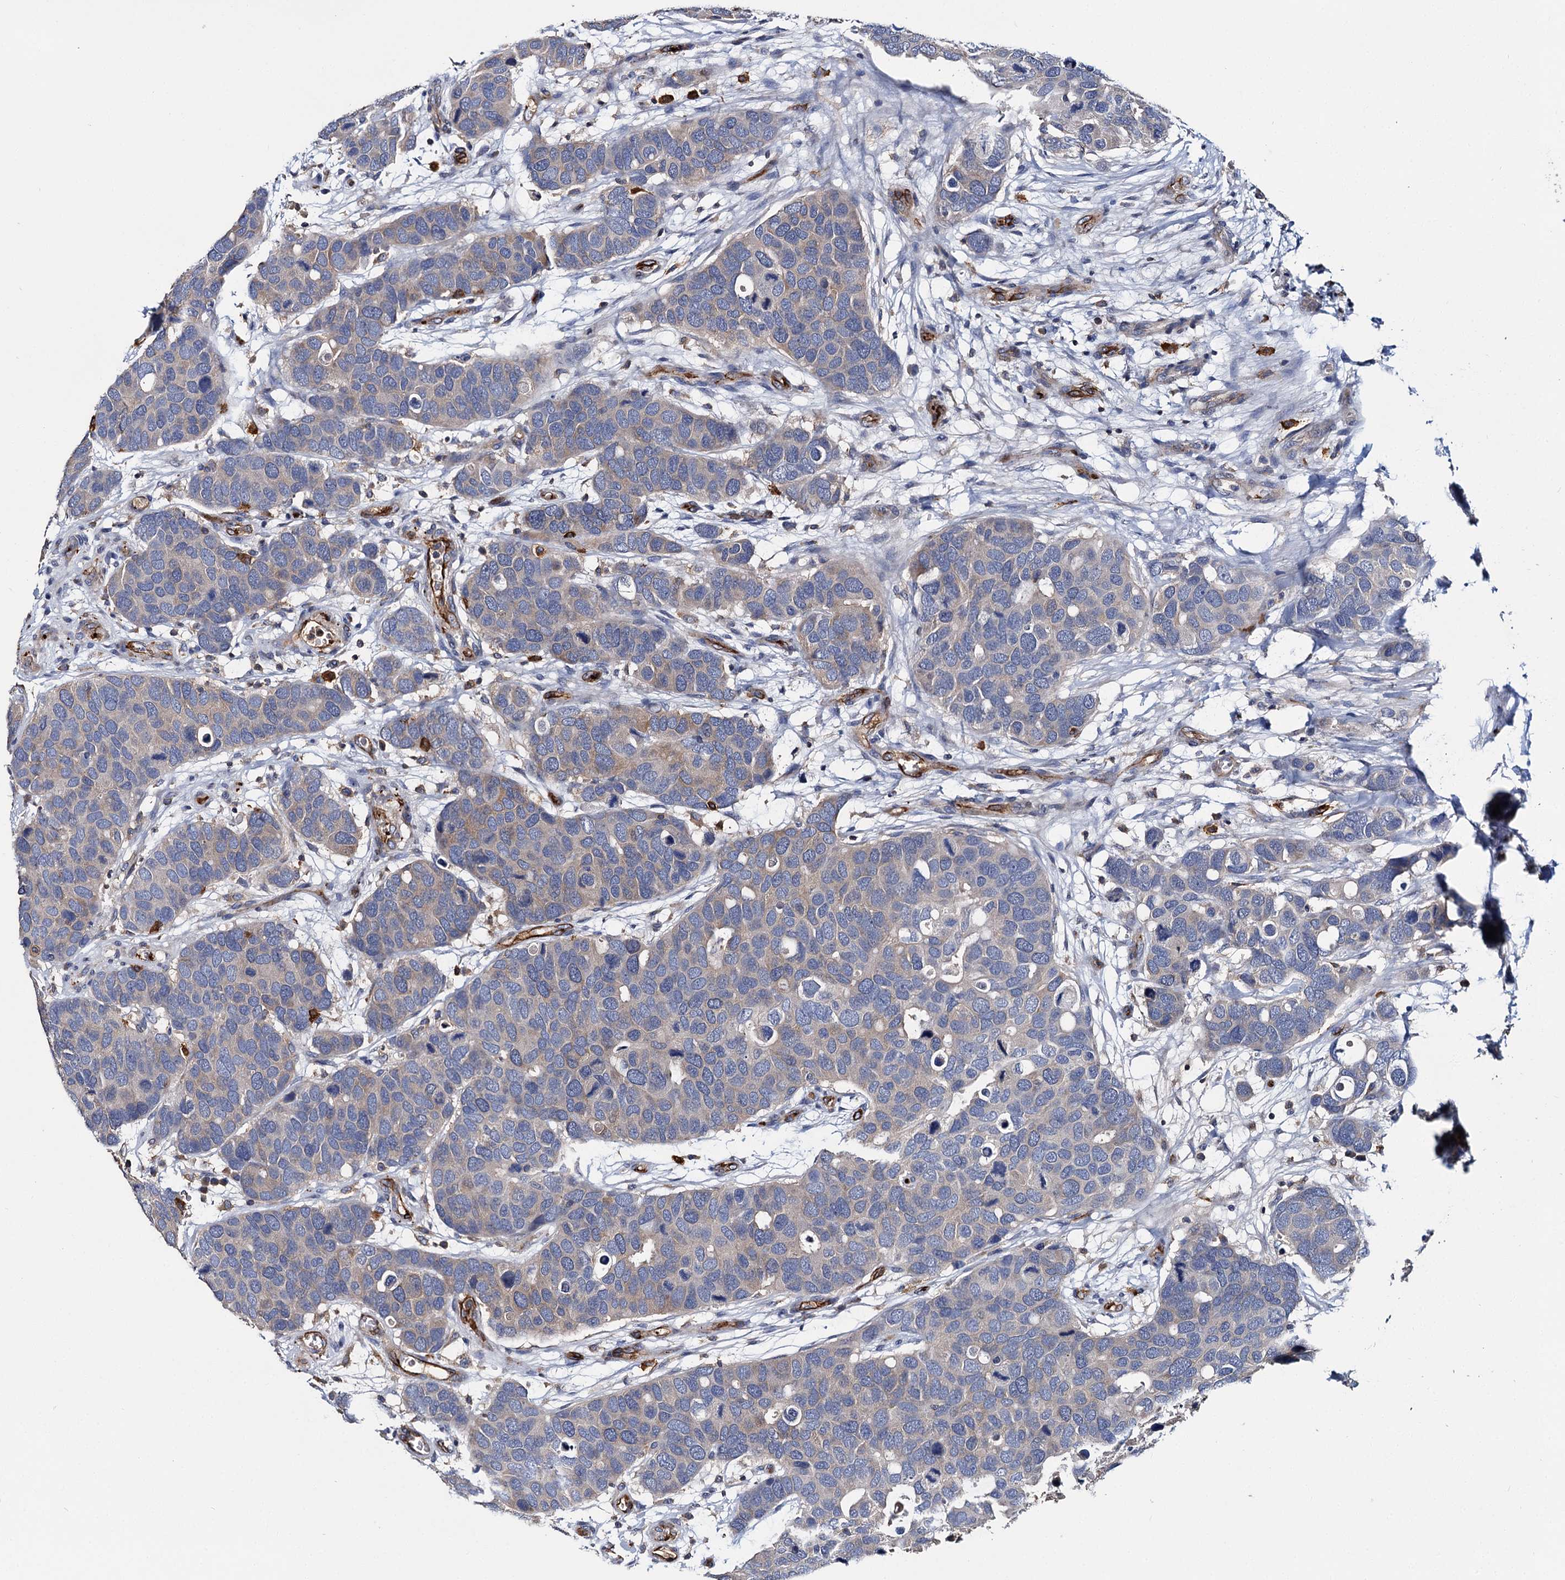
{"staining": {"intensity": "weak", "quantity": "<25%", "location": "cytoplasmic/membranous"}, "tissue": "breast cancer", "cell_type": "Tumor cells", "image_type": "cancer", "snomed": [{"axis": "morphology", "description": "Duct carcinoma"}, {"axis": "topography", "description": "Breast"}], "caption": "Tumor cells are negative for brown protein staining in breast invasive ductal carcinoma.", "gene": "CACNA1C", "patient": {"sex": "female", "age": 83}}